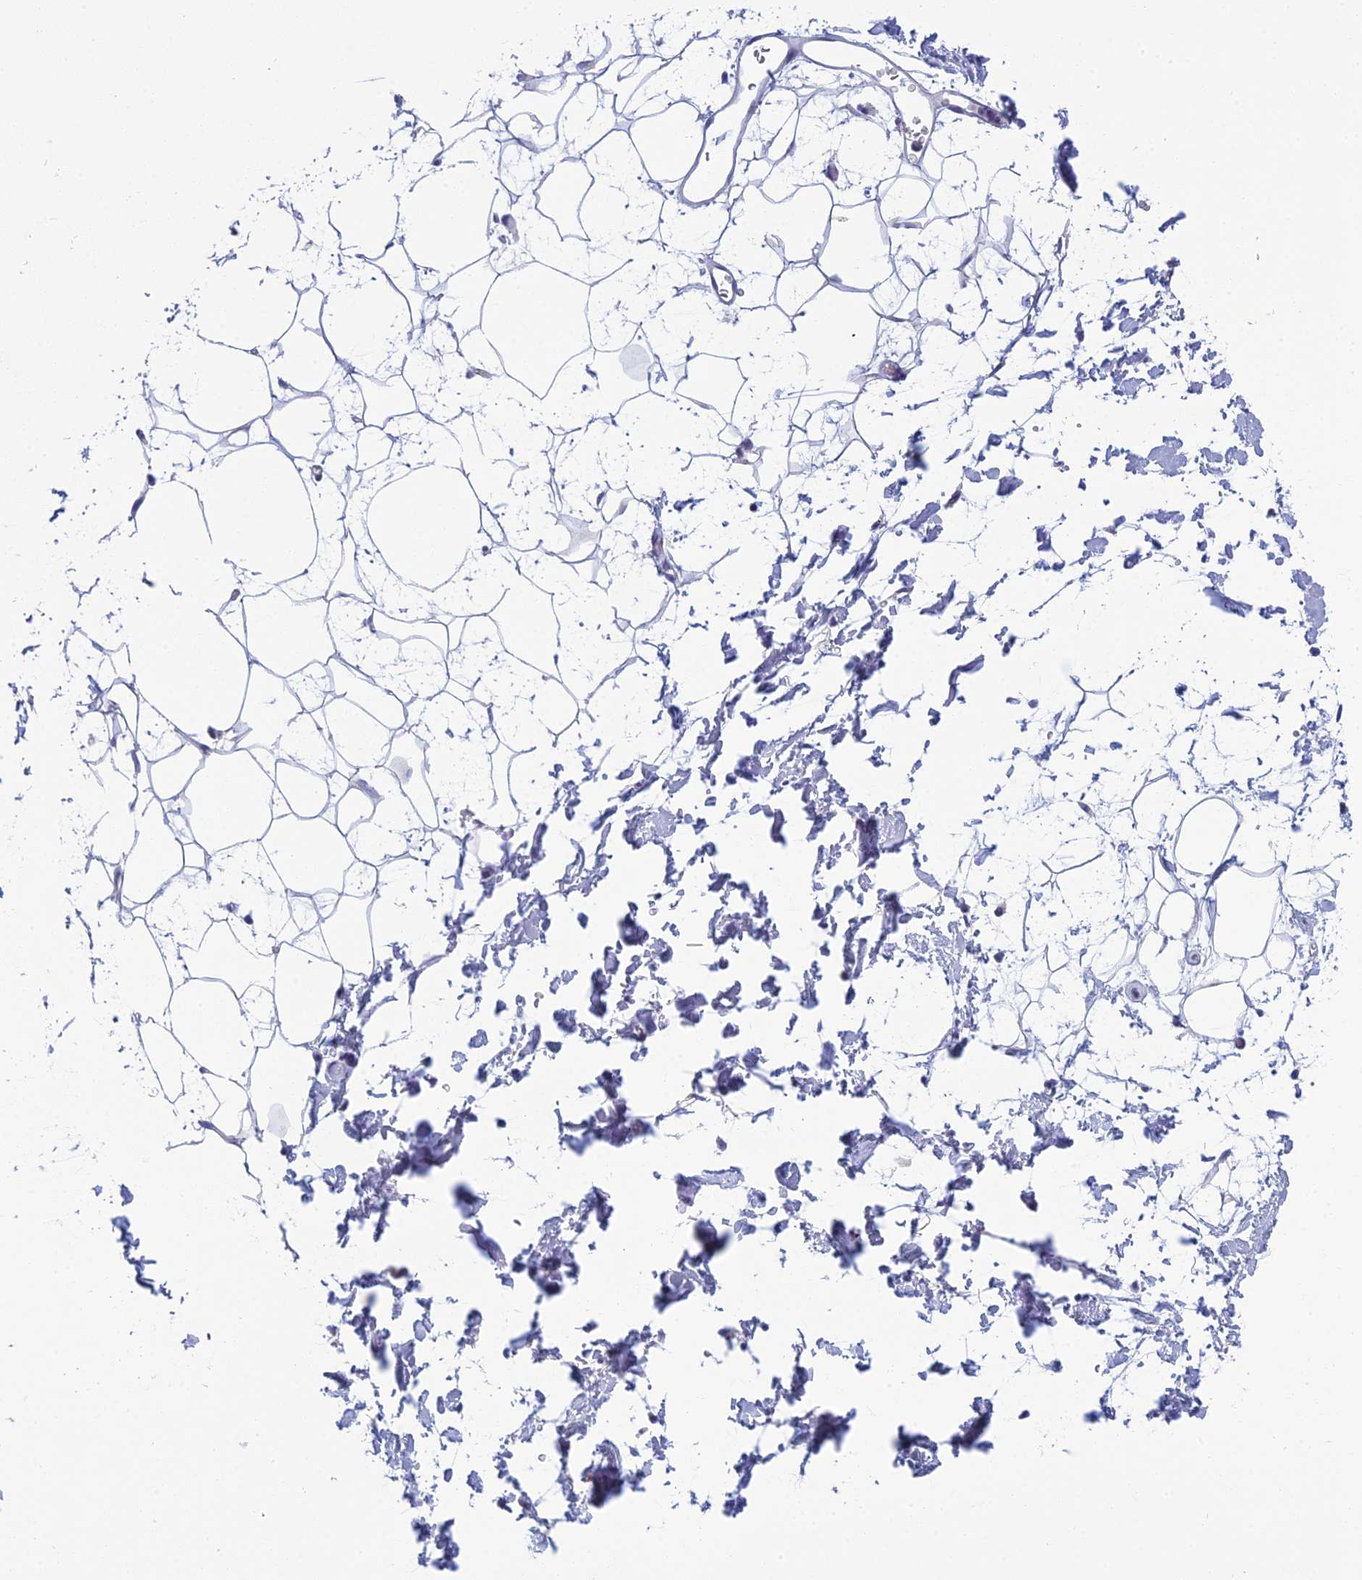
{"staining": {"intensity": "negative", "quantity": "none", "location": "none"}, "tissue": "adipose tissue", "cell_type": "Adipocytes", "image_type": "normal", "snomed": [{"axis": "morphology", "description": "Normal tissue, NOS"}, {"axis": "topography", "description": "Soft tissue"}], "caption": "IHC of unremarkable human adipose tissue reveals no expression in adipocytes. (Stains: DAB (3,3'-diaminobenzidine) immunohistochemistry (IHC) with hematoxylin counter stain, Microscopy: brightfield microscopy at high magnification).", "gene": "RBM41", "patient": {"sex": "male", "age": 72}}